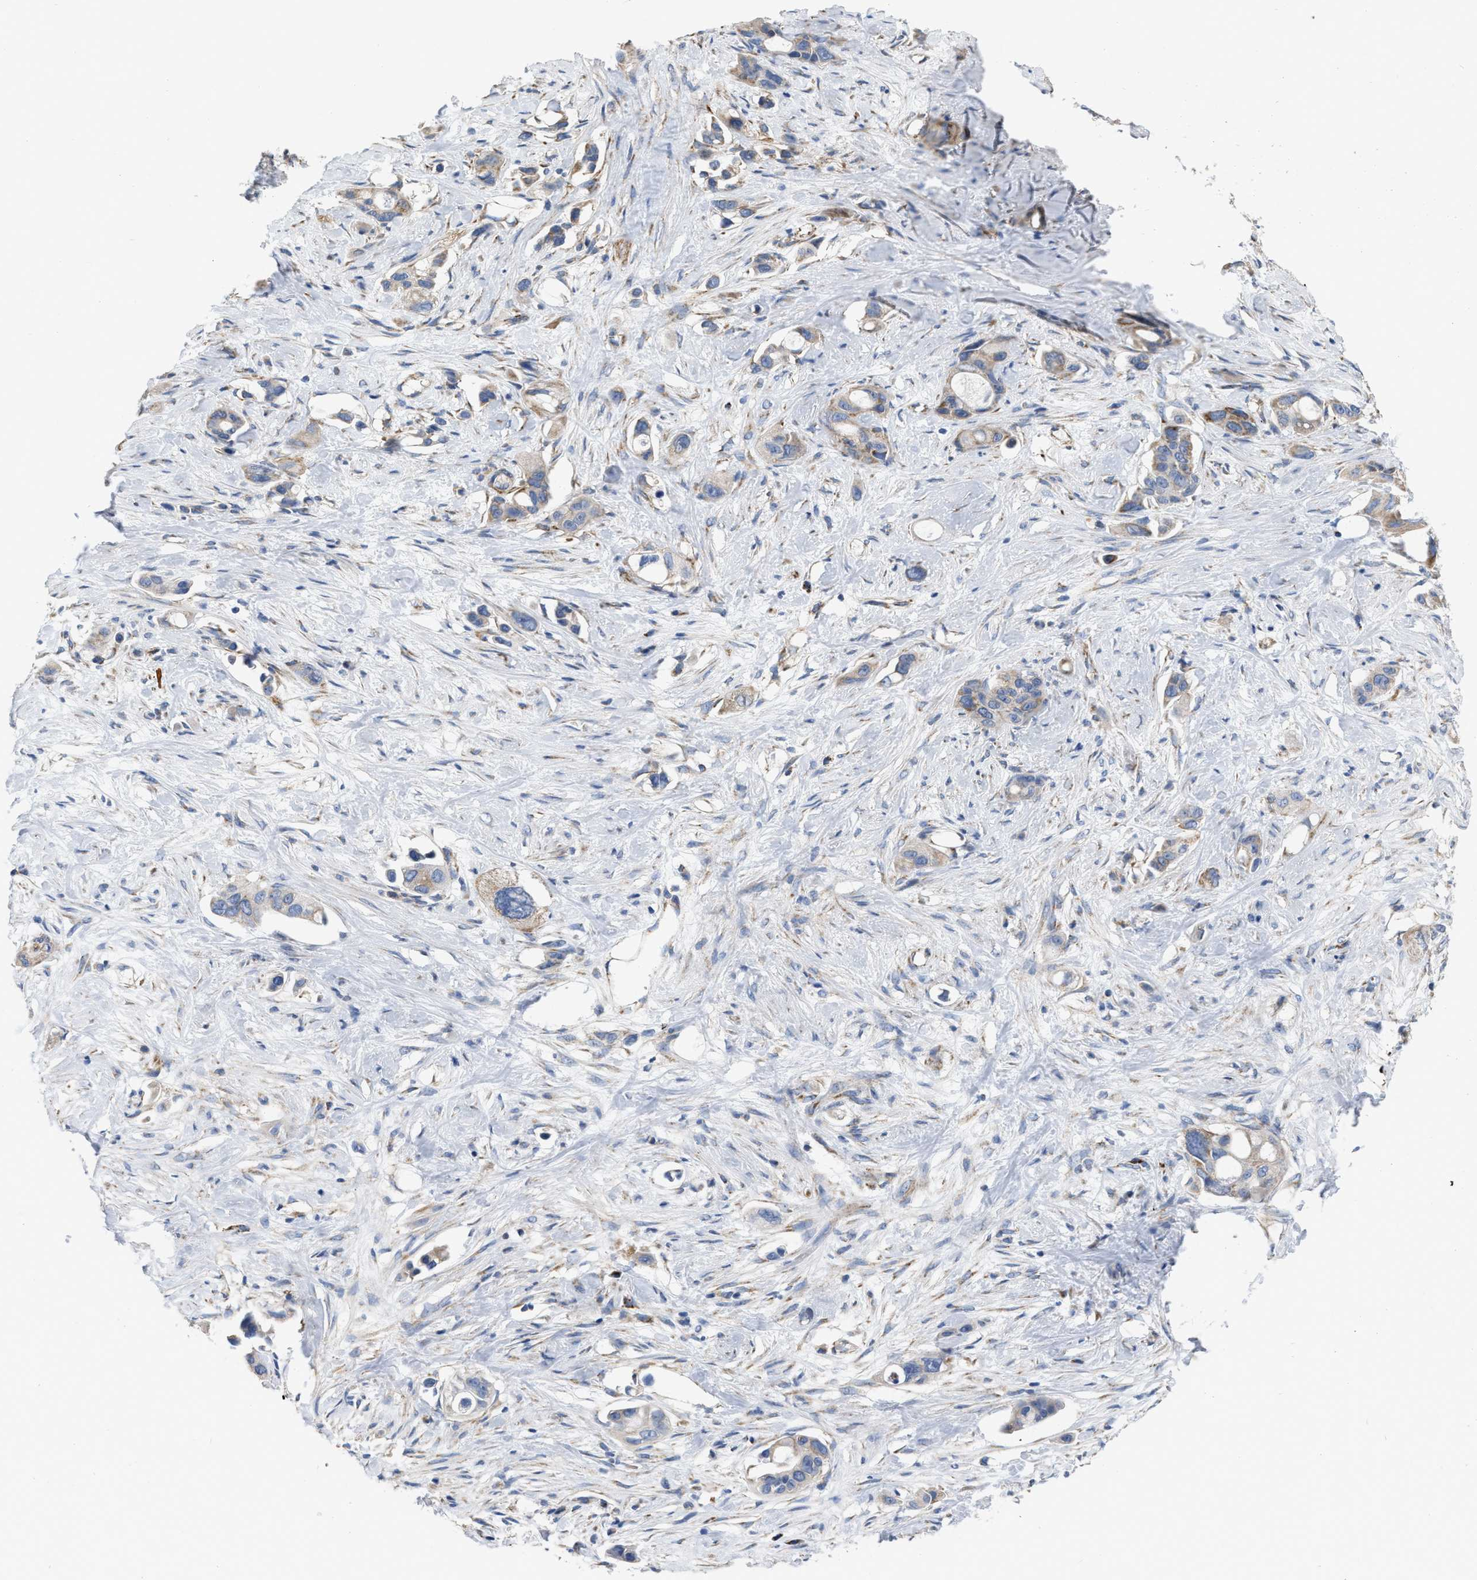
{"staining": {"intensity": "weak", "quantity": ">75%", "location": "cytoplasmic/membranous"}, "tissue": "pancreatic cancer", "cell_type": "Tumor cells", "image_type": "cancer", "snomed": [{"axis": "morphology", "description": "Adenocarcinoma, NOS"}, {"axis": "topography", "description": "Pancreas"}], "caption": "About >75% of tumor cells in human pancreatic cancer show weak cytoplasmic/membranous protein expression as visualized by brown immunohistochemical staining.", "gene": "CBLB", "patient": {"sex": "male", "age": 53}}